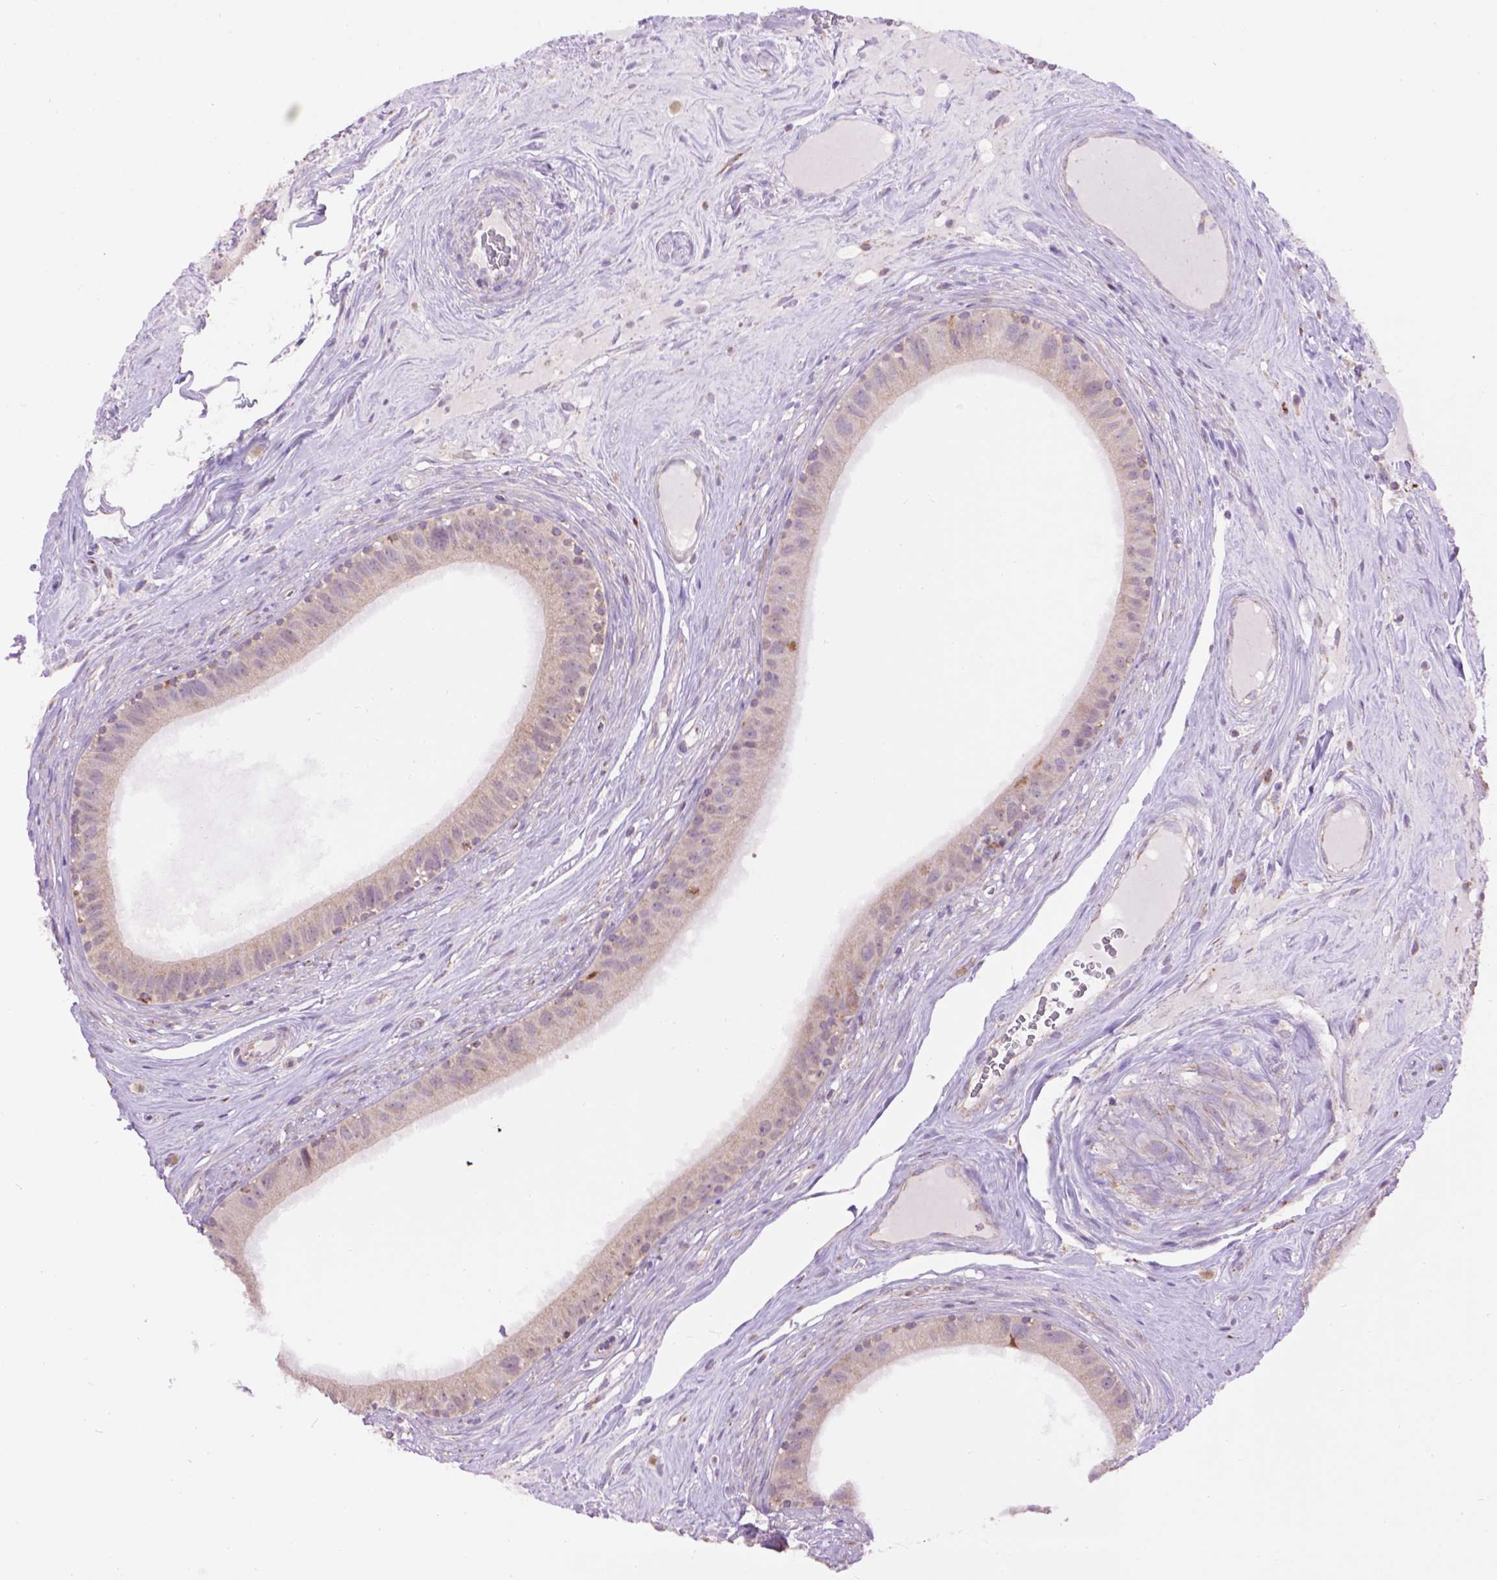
{"staining": {"intensity": "moderate", "quantity": "<25%", "location": "cytoplasmic/membranous"}, "tissue": "epididymis", "cell_type": "Glandular cells", "image_type": "normal", "snomed": [{"axis": "morphology", "description": "Normal tissue, NOS"}, {"axis": "topography", "description": "Epididymis"}], "caption": "The photomicrograph reveals staining of benign epididymis, revealing moderate cytoplasmic/membranous protein staining (brown color) within glandular cells.", "gene": "PYCR3", "patient": {"sex": "male", "age": 59}}